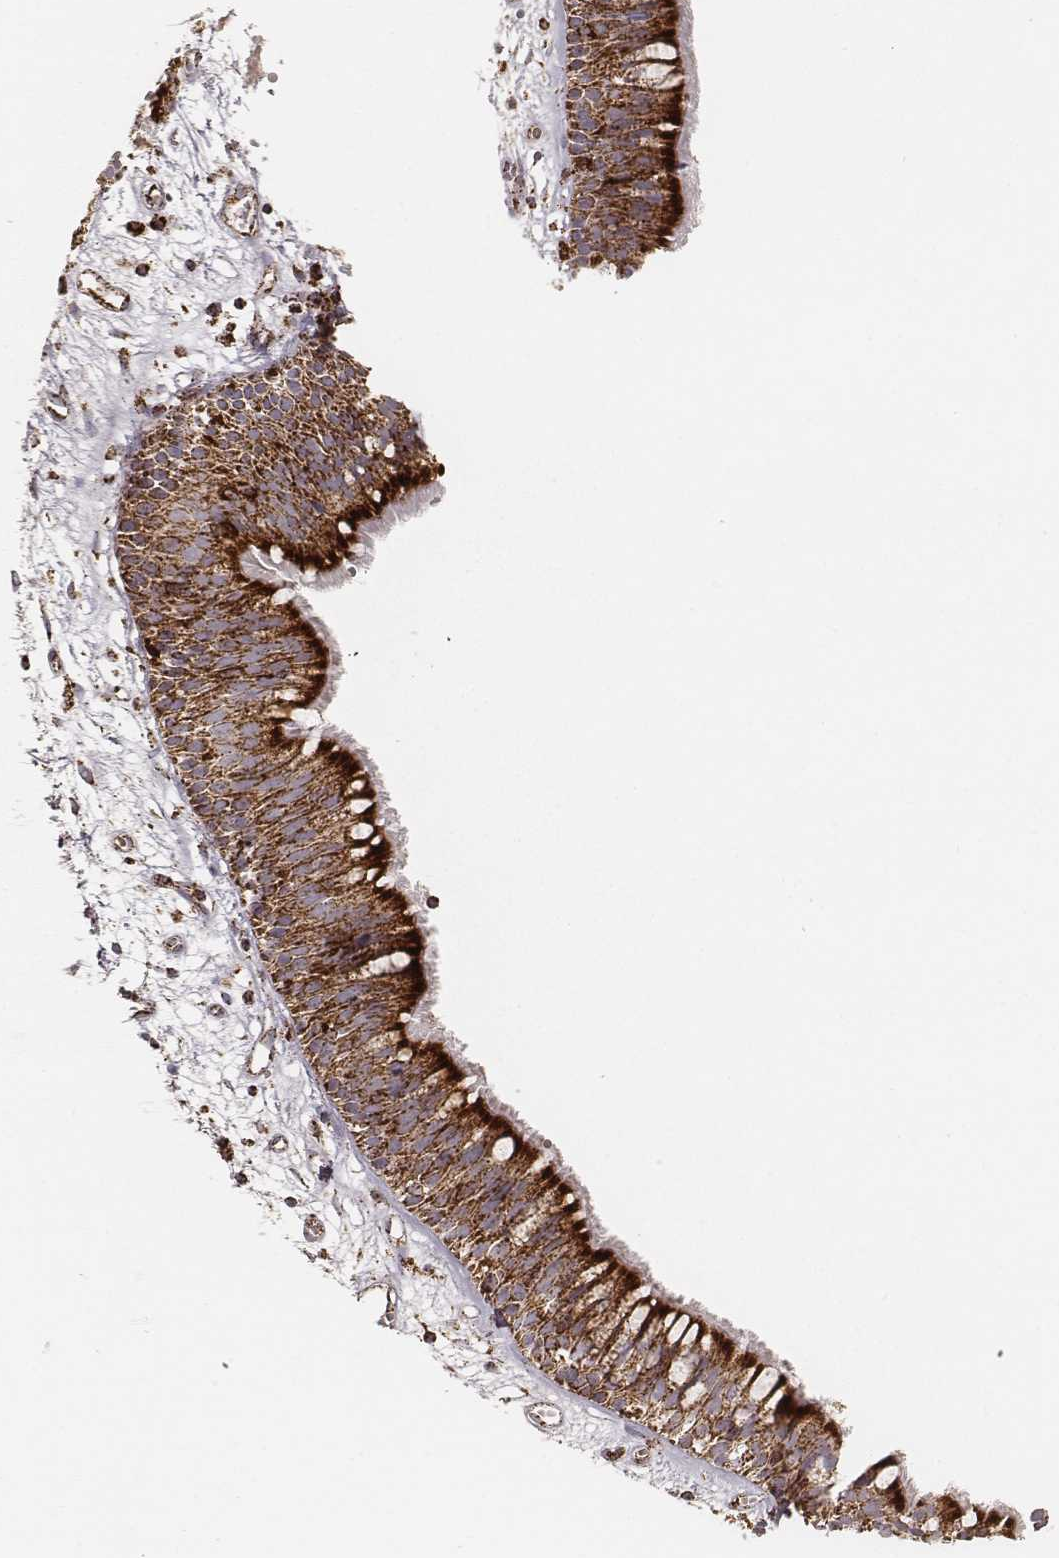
{"staining": {"intensity": "strong", "quantity": ">75%", "location": "cytoplasmic/membranous"}, "tissue": "bronchus", "cell_type": "Respiratory epithelial cells", "image_type": "normal", "snomed": [{"axis": "morphology", "description": "Normal tissue, NOS"}, {"axis": "morphology", "description": "Squamous cell carcinoma, NOS"}, {"axis": "topography", "description": "Cartilage tissue"}, {"axis": "topography", "description": "Bronchus"}, {"axis": "topography", "description": "Lung"}], "caption": "This is an image of IHC staining of unremarkable bronchus, which shows strong positivity in the cytoplasmic/membranous of respiratory epithelial cells.", "gene": "CS", "patient": {"sex": "male", "age": 66}}